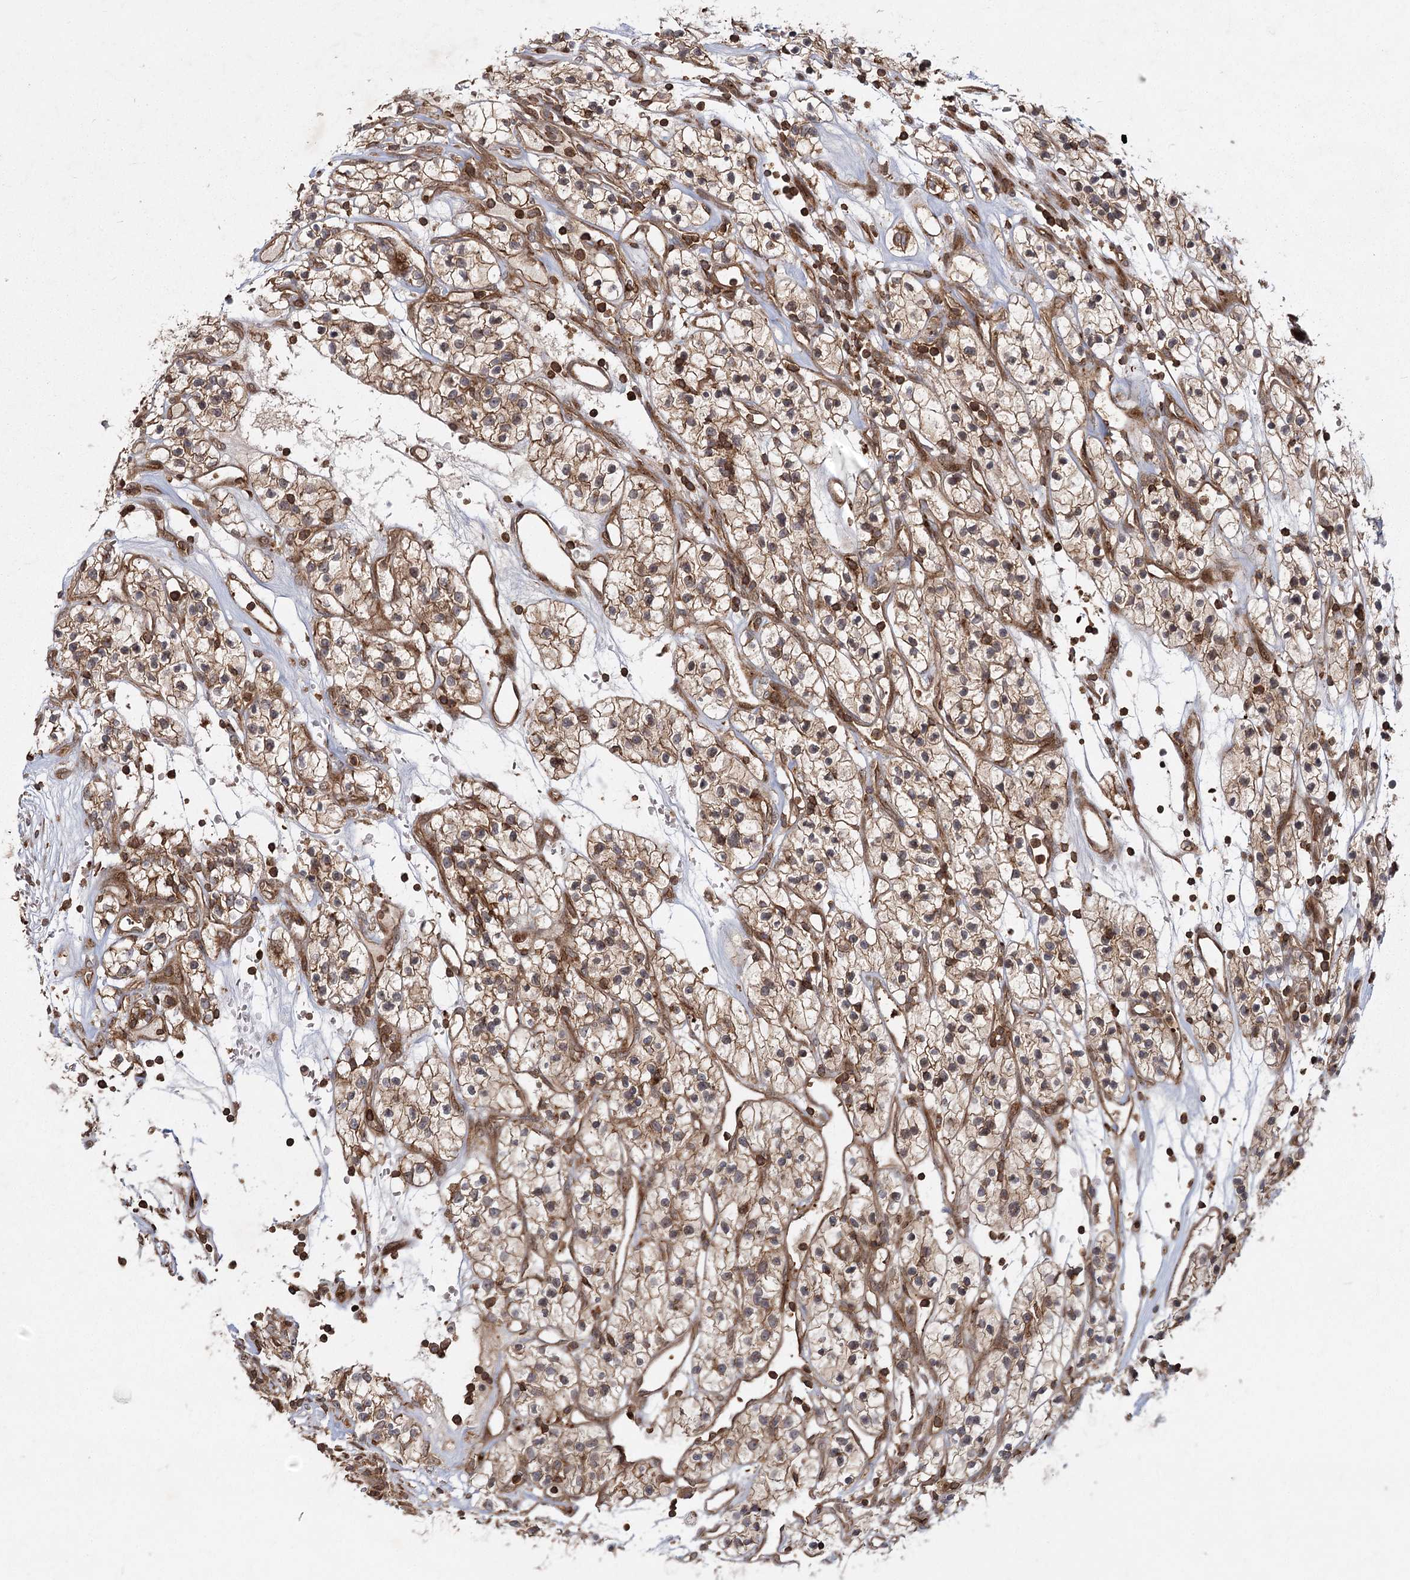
{"staining": {"intensity": "moderate", "quantity": ">75%", "location": "cytoplasmic/membranous"}, "tissue": "renal cancer", "cell_type": "Tumor cells", "image_type": "cancer", "snomed": [{"axis": "morphology", "description": "Adenocarcinoma, NOS"}, {"axis": "topography", "description": "Kidney"}], "caption": "Adenocarcinoma (renal) stained with immunohistochemistry (IHC) reveals moderate cytoplasmic/membranous staining in about >75% of tumor cells.", "gene": "MDFIC", "patient": {"sex": "female", "age": 57}}